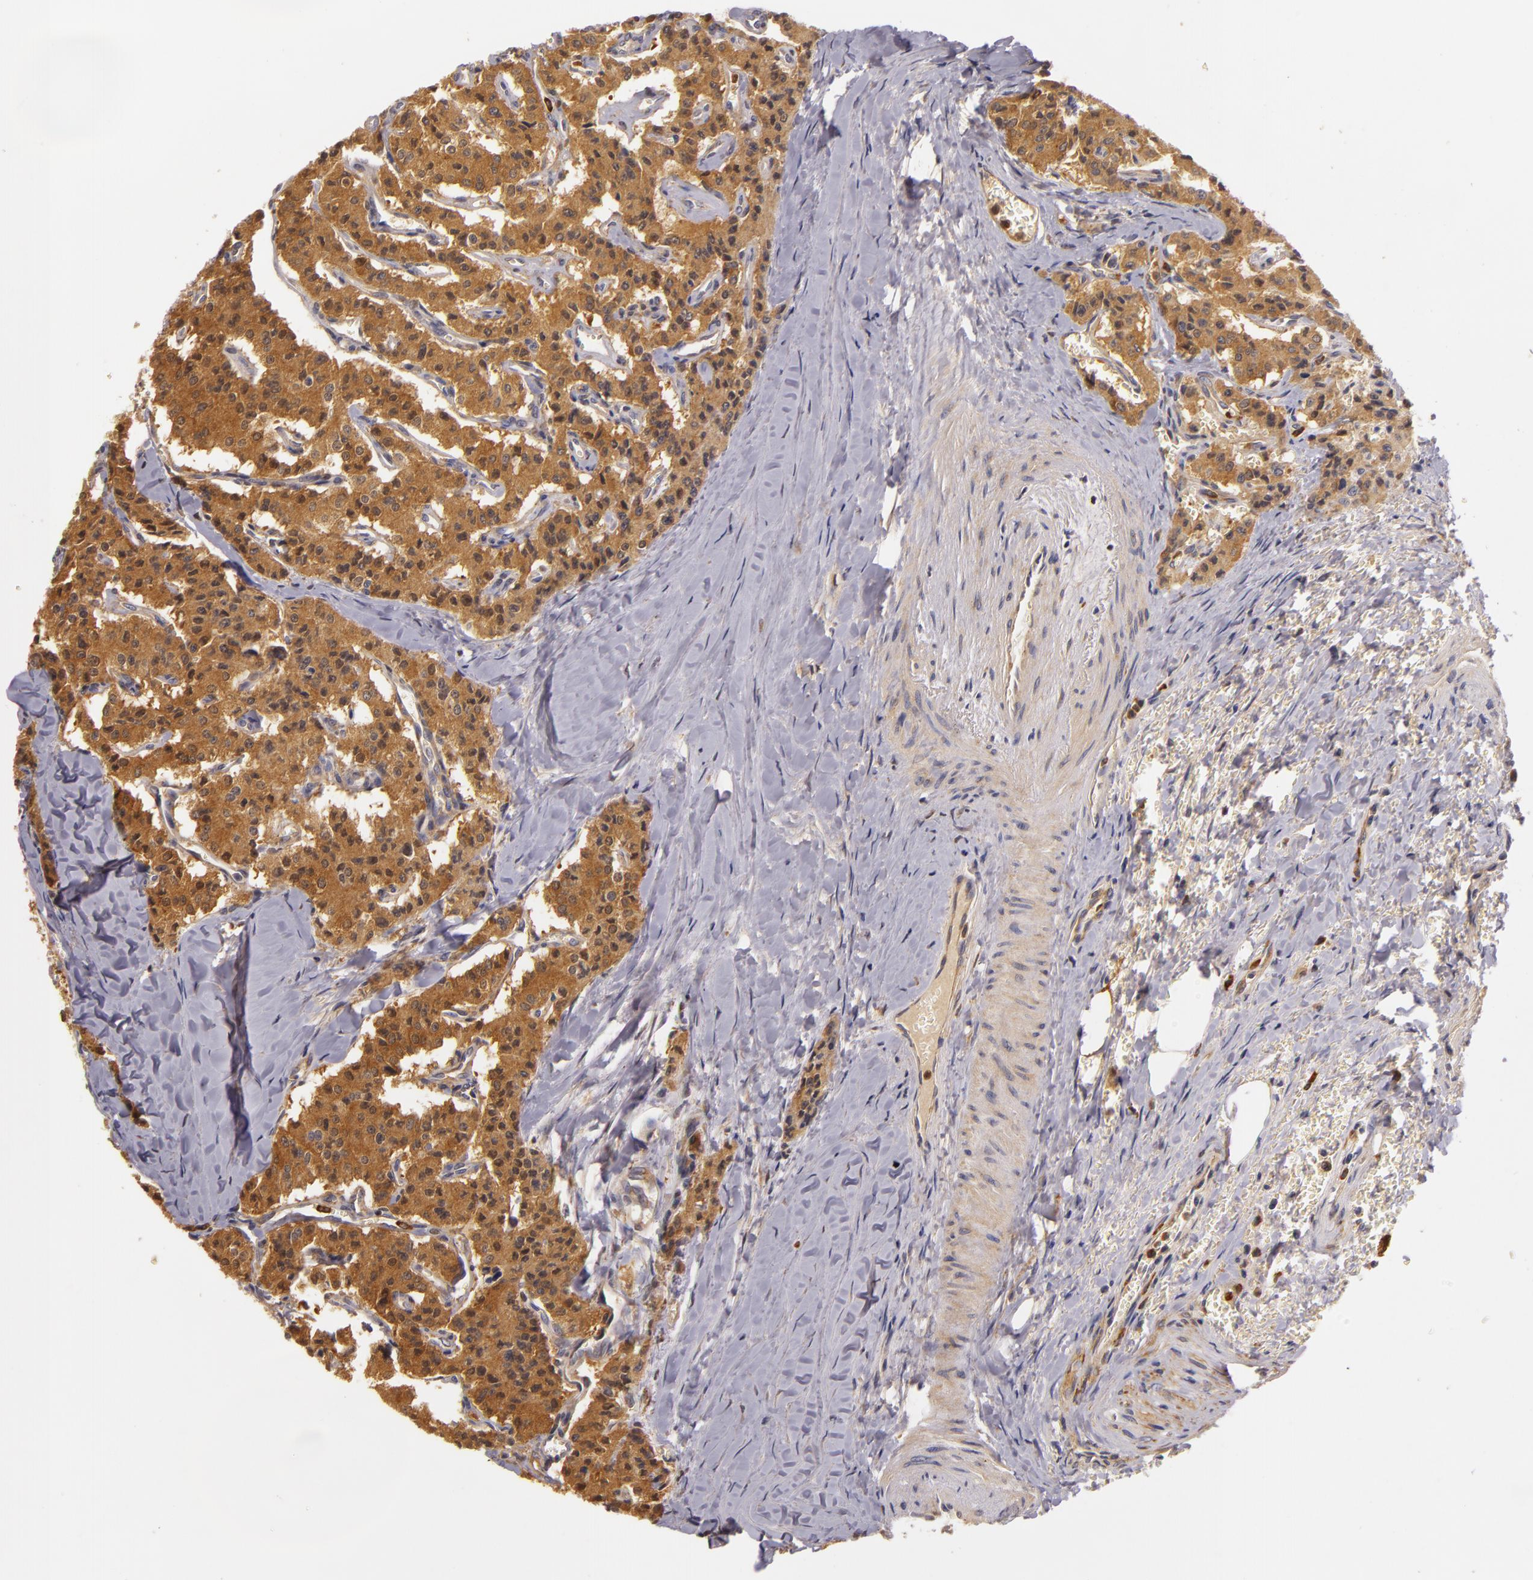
{"staining": {"intensity": "strong", "quantity": ">75%", "location": "cytoplasmic/membranous"}, "tissue": "carcinoid", "cell_type": "Tumor cells", "image_type": "cancer", "snomed": [{"axis": "morphology", "description": "Carcinoid, malignant, NOS"}, {"axis": "topography", "description": "Bronchus"}], "caption": "Protein expression analysis of malignant carcinoid demonstrates strong cytoplasmic/membranous expression in about >75% of tumor cells. The protein is stained brown, and the nuclei are stained in blue (DAB IHC with brightfield microscopy, high magnification).", "gene": "TOM1", "patient": {"sex": "male", "age": 55}}